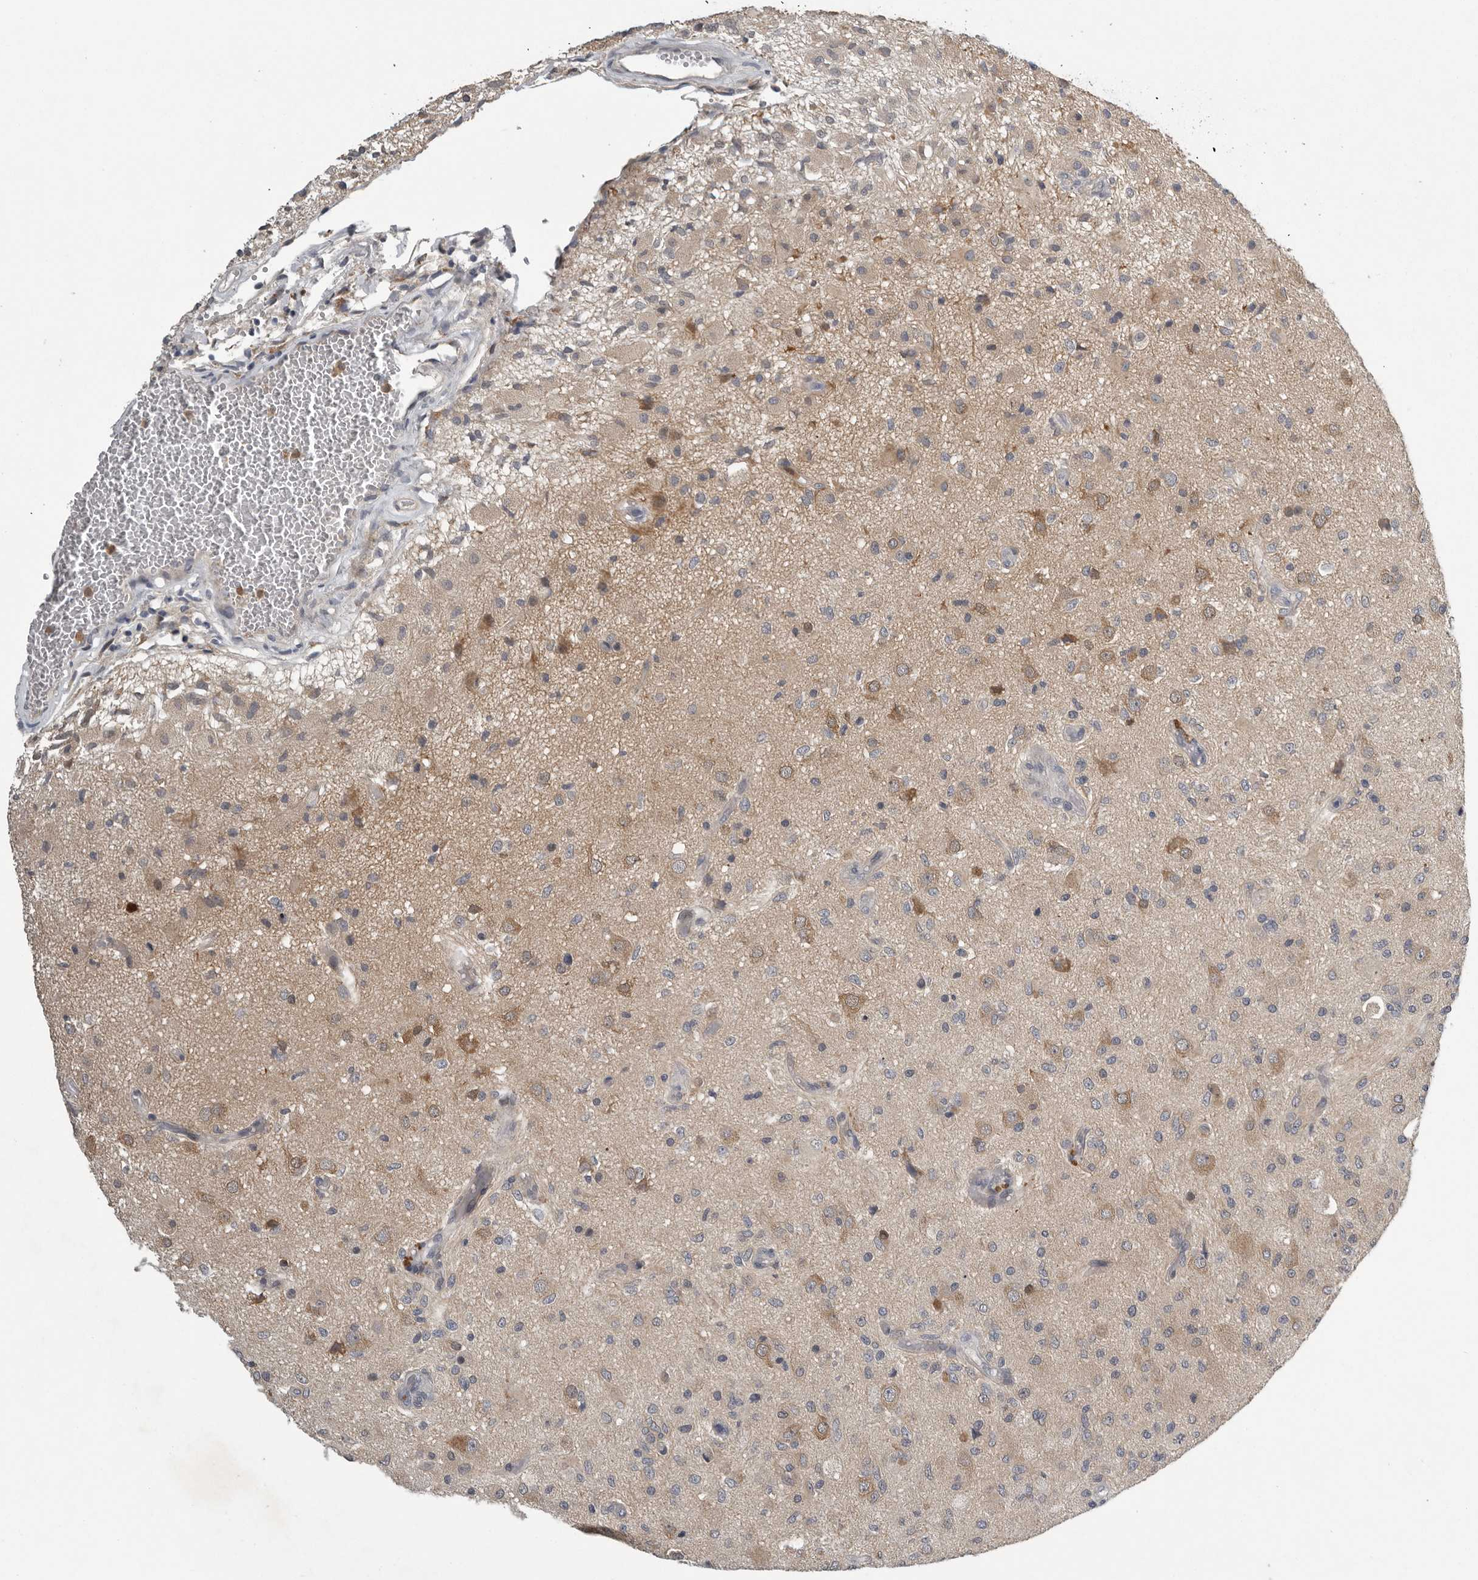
{"staining": {"intensity": "negative", "quantity": "none", "location": "none"}, "tissue": "glioma", "cell_type": "Tumor cells", "image_type": "cancer", "snomed": [{"axis": "morphology", "description": "Normal tissue, NOS"}, {"axis": "morphology", "description": "Glioma, malignant, High grade"}, {"axis": "topography", "description": "Cerebral cortex"}], "caption": "There is no significant positivity in tumor cells of glioma.", "gene": "RALGPS2", "patient": {"sex": "male", "age": 77}}